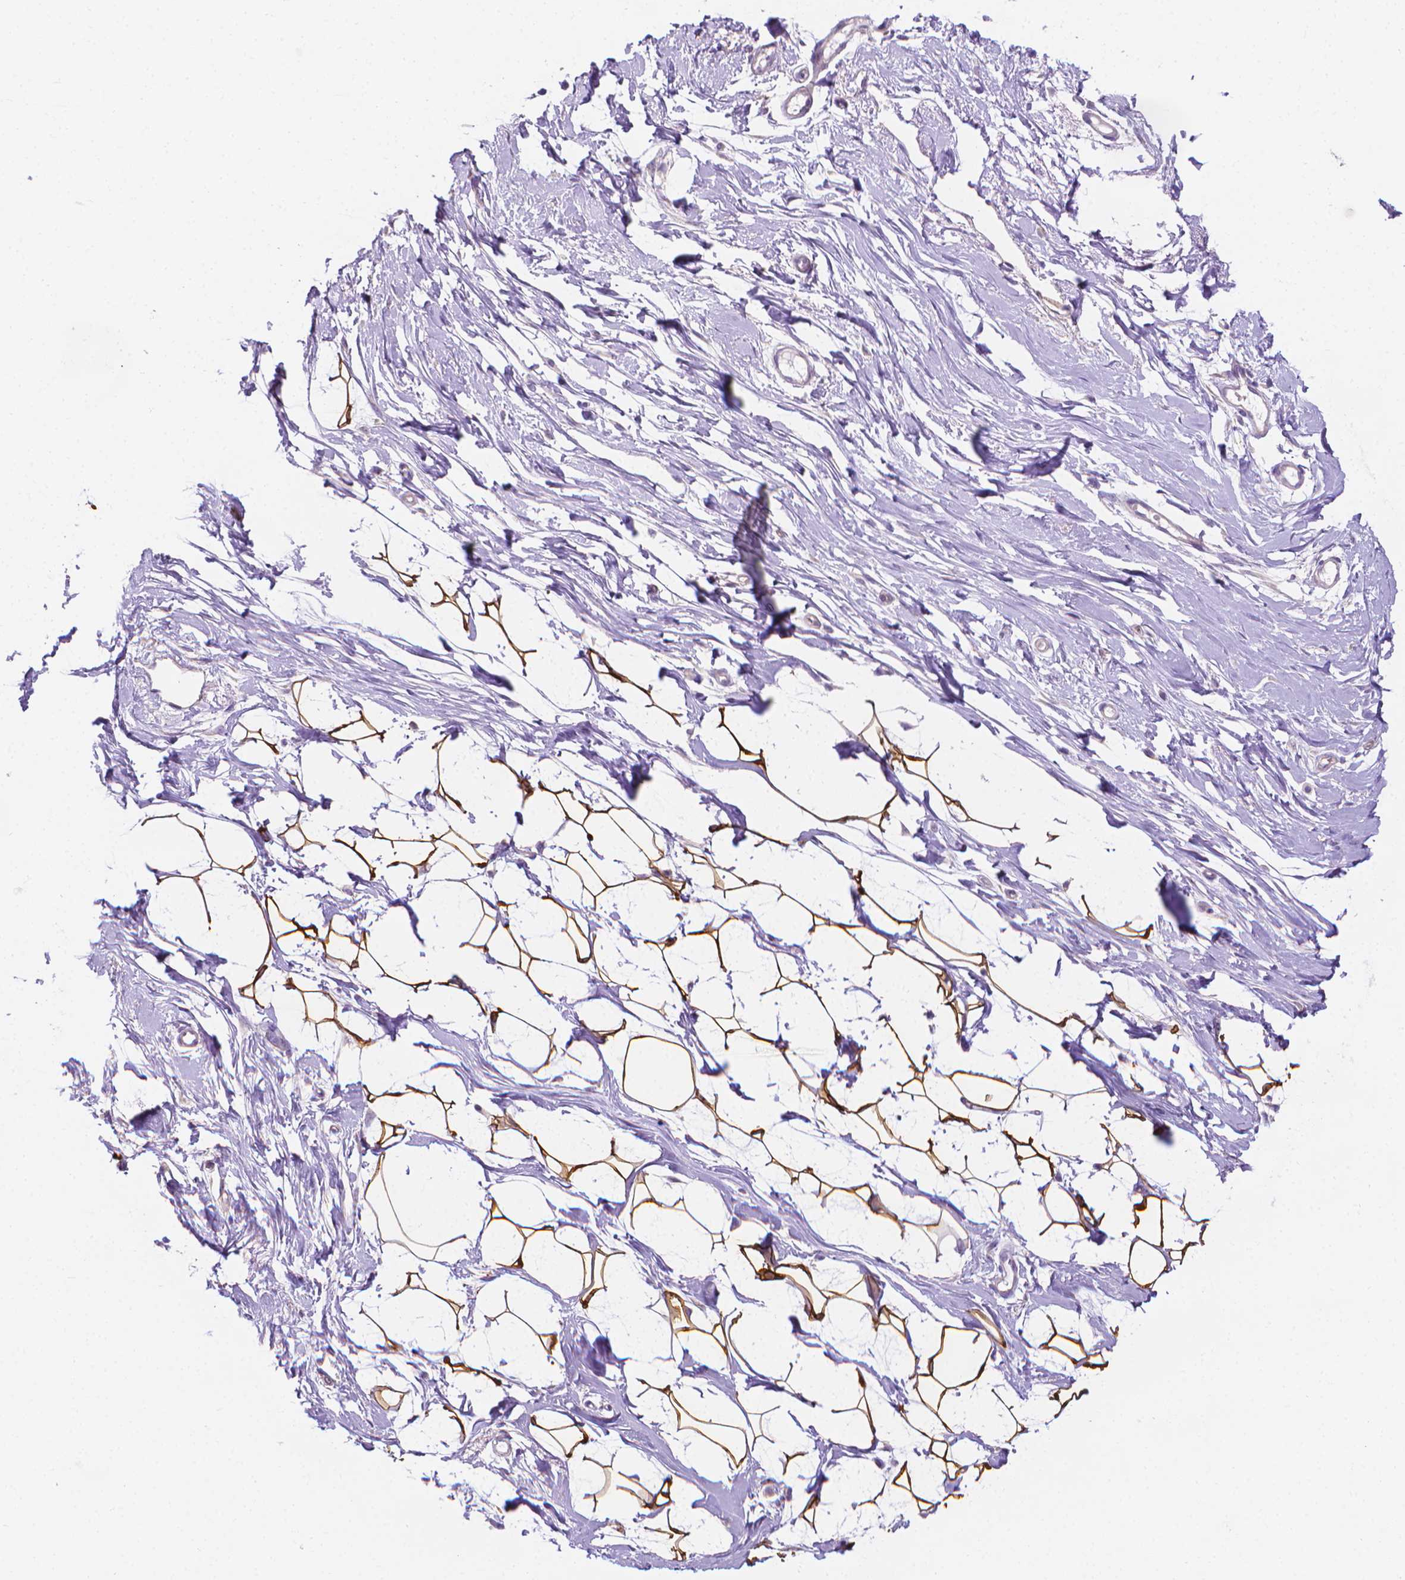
{"staining": {"intensity": "strong", "quantity": ">75%", "location": "cytoplasmic/membranous"}, "tissue": "breast", "cell_type": "Adipocytes", "image_type": "normal", "snomed": [{"axis": "morphology", "description": "Normal tissue, NOS"}, {"axis": "topography", "description": "Breast"}], "caption": "This photomicrograph demonstrates benign breast stained with immunohistochemistry to label a protein in brown. The cytoplasmic/membranous of adipocytes show strong positivity for the protein. Nuclei are counter-stained blue.", "gene": "FASN", "patient": {"sex": "female", "age": 49}}